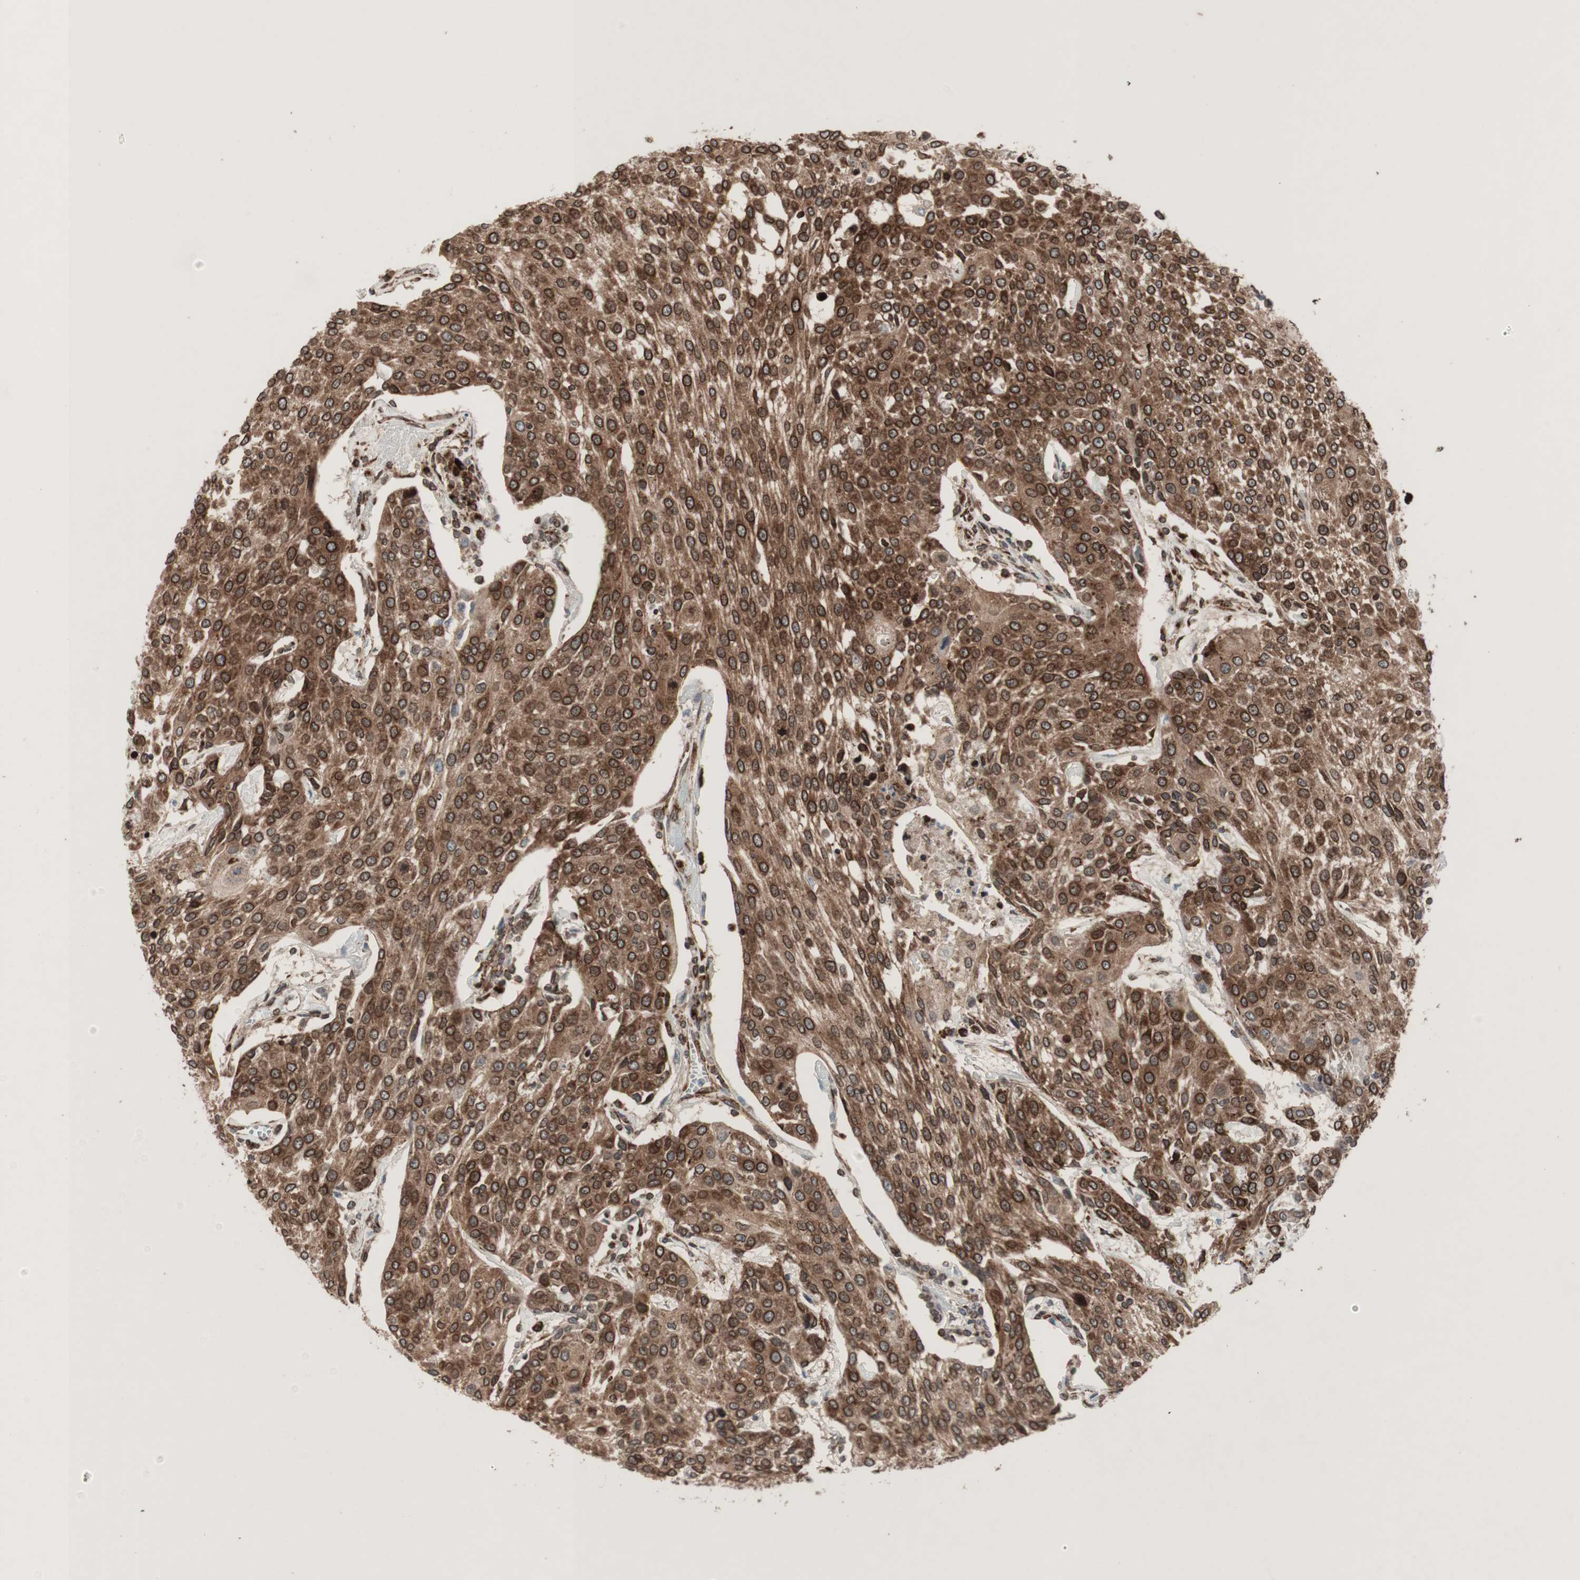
{"staining": {"intensity": "strong", "quantity": ">75%", "location": "cytoplasmic/membranous,nuclear"}, "tissue": "urothelial cancer", "cell_type": "Tumor cells", "image_type": "cancer", "snomed": [{"axis": "morphology", "description": "Urothelial carcinoma, High grade"}, {"axis": "topography", "description": "Urinary bladder"}], "caption": "About >75% of tumor cells in human urothelial carcinoma (high-grade) reveal strong cytoplasmic/membranous and nuclear protein positivity as visualized by brown immunohistochemical staining.", "gene": "NUP62", "patient": {"sex": "female", "age": 85}}